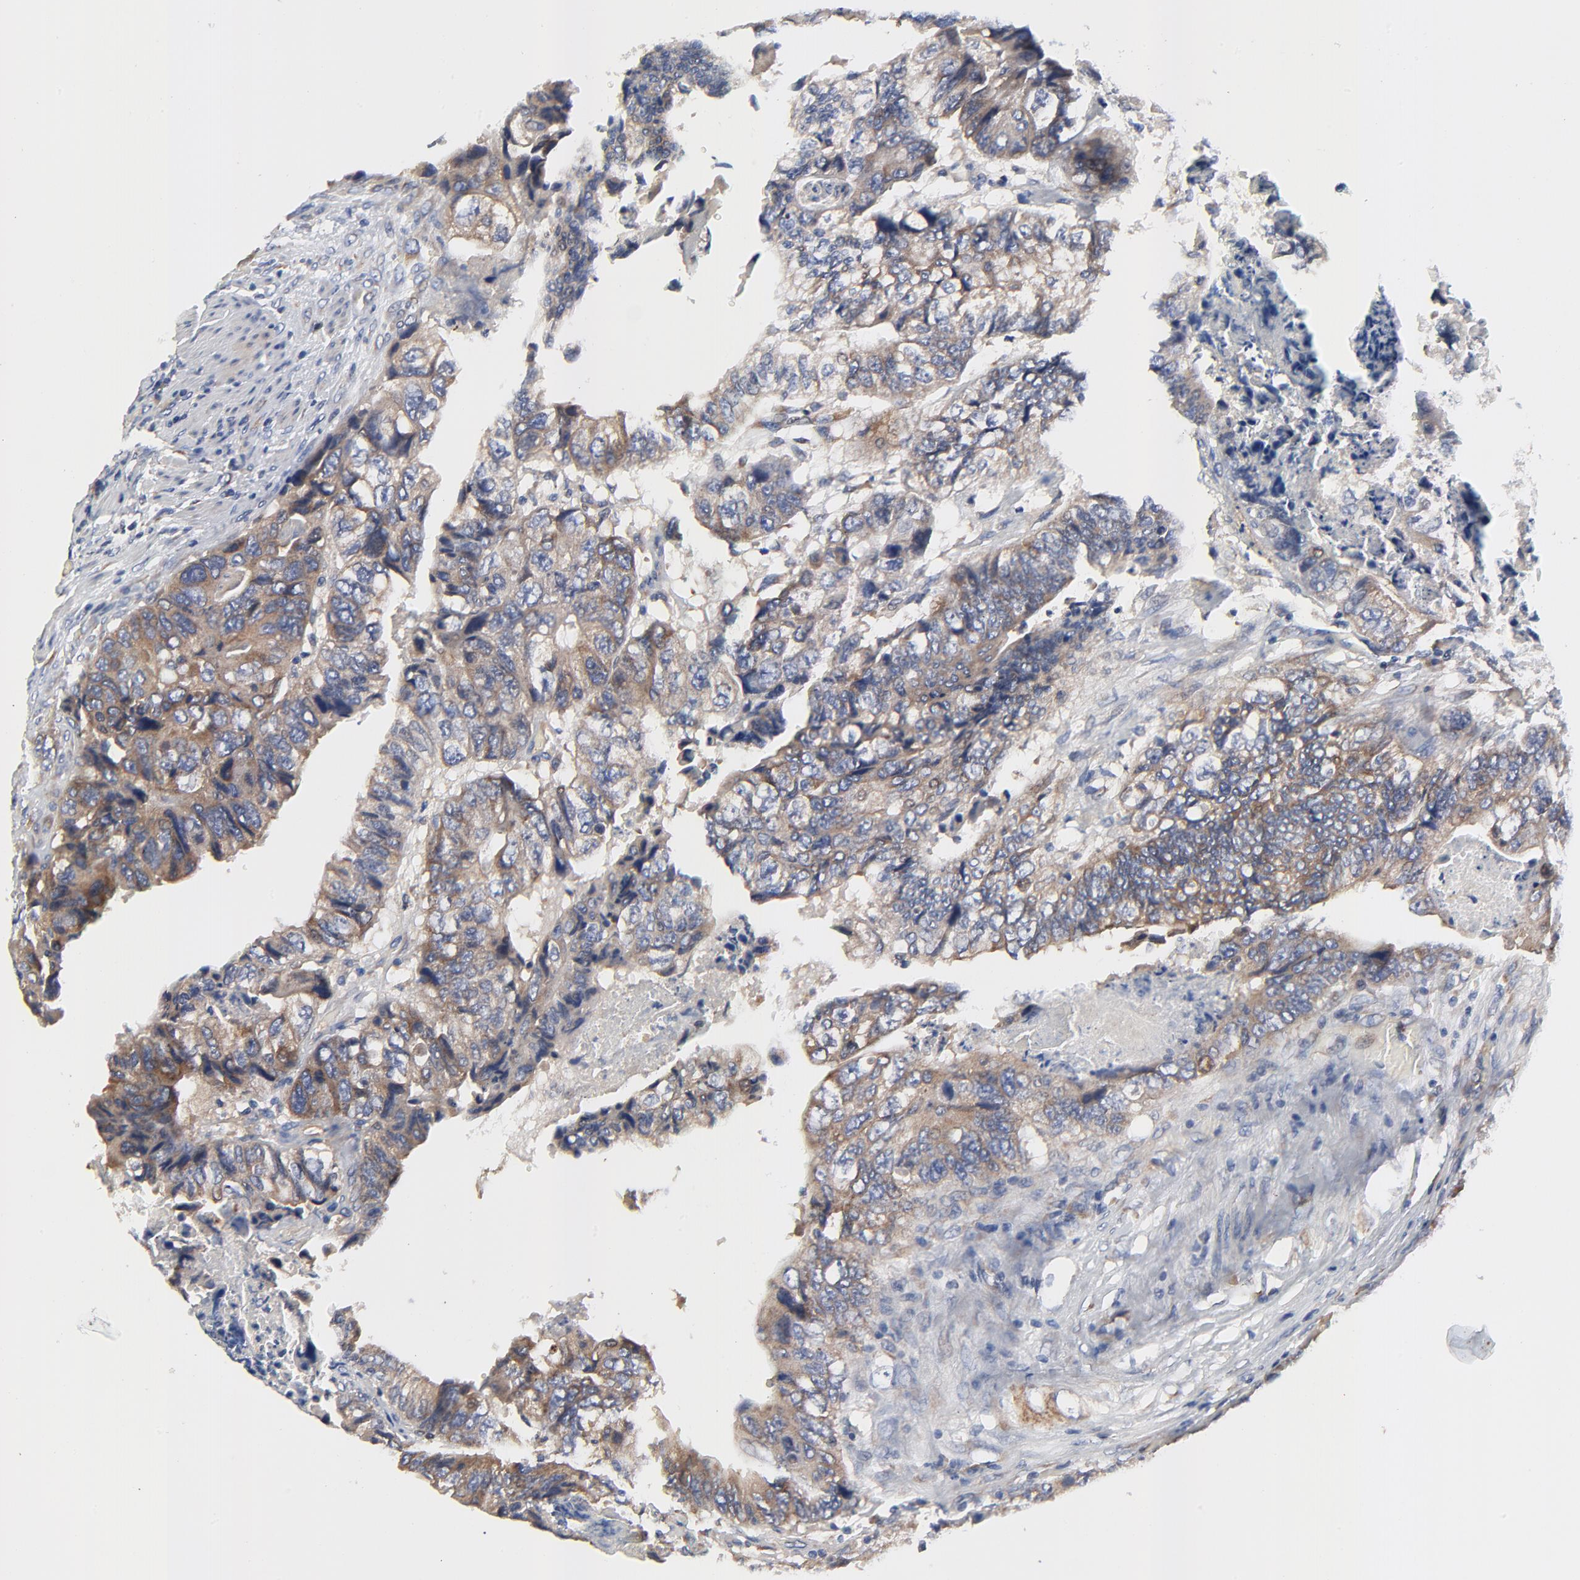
{"staining": {"intensity": "moderate", "quantity": ">75%", "location": "cytoplasmic/membranous"}, "tissue": "colorectal cancer", "cell_type": "Tumor cells", "image_type": "cancer", "snomed": [{"axis": "morphology", "description": "Adenocarcinoma, NOS"}, {"axis": "topography", "description": "Rectum"}], "caption": "DAB immunohistochemical staining of colorectal adenocarcinoma demonstrates moderate cytoplasmic/membranous protein expression in approximately >75% of tumor cells. (DAB IHC with brightfield microscopy, high magnification).", "gene": "VAV2", "patient": {"sex": "female", "age": 82}}